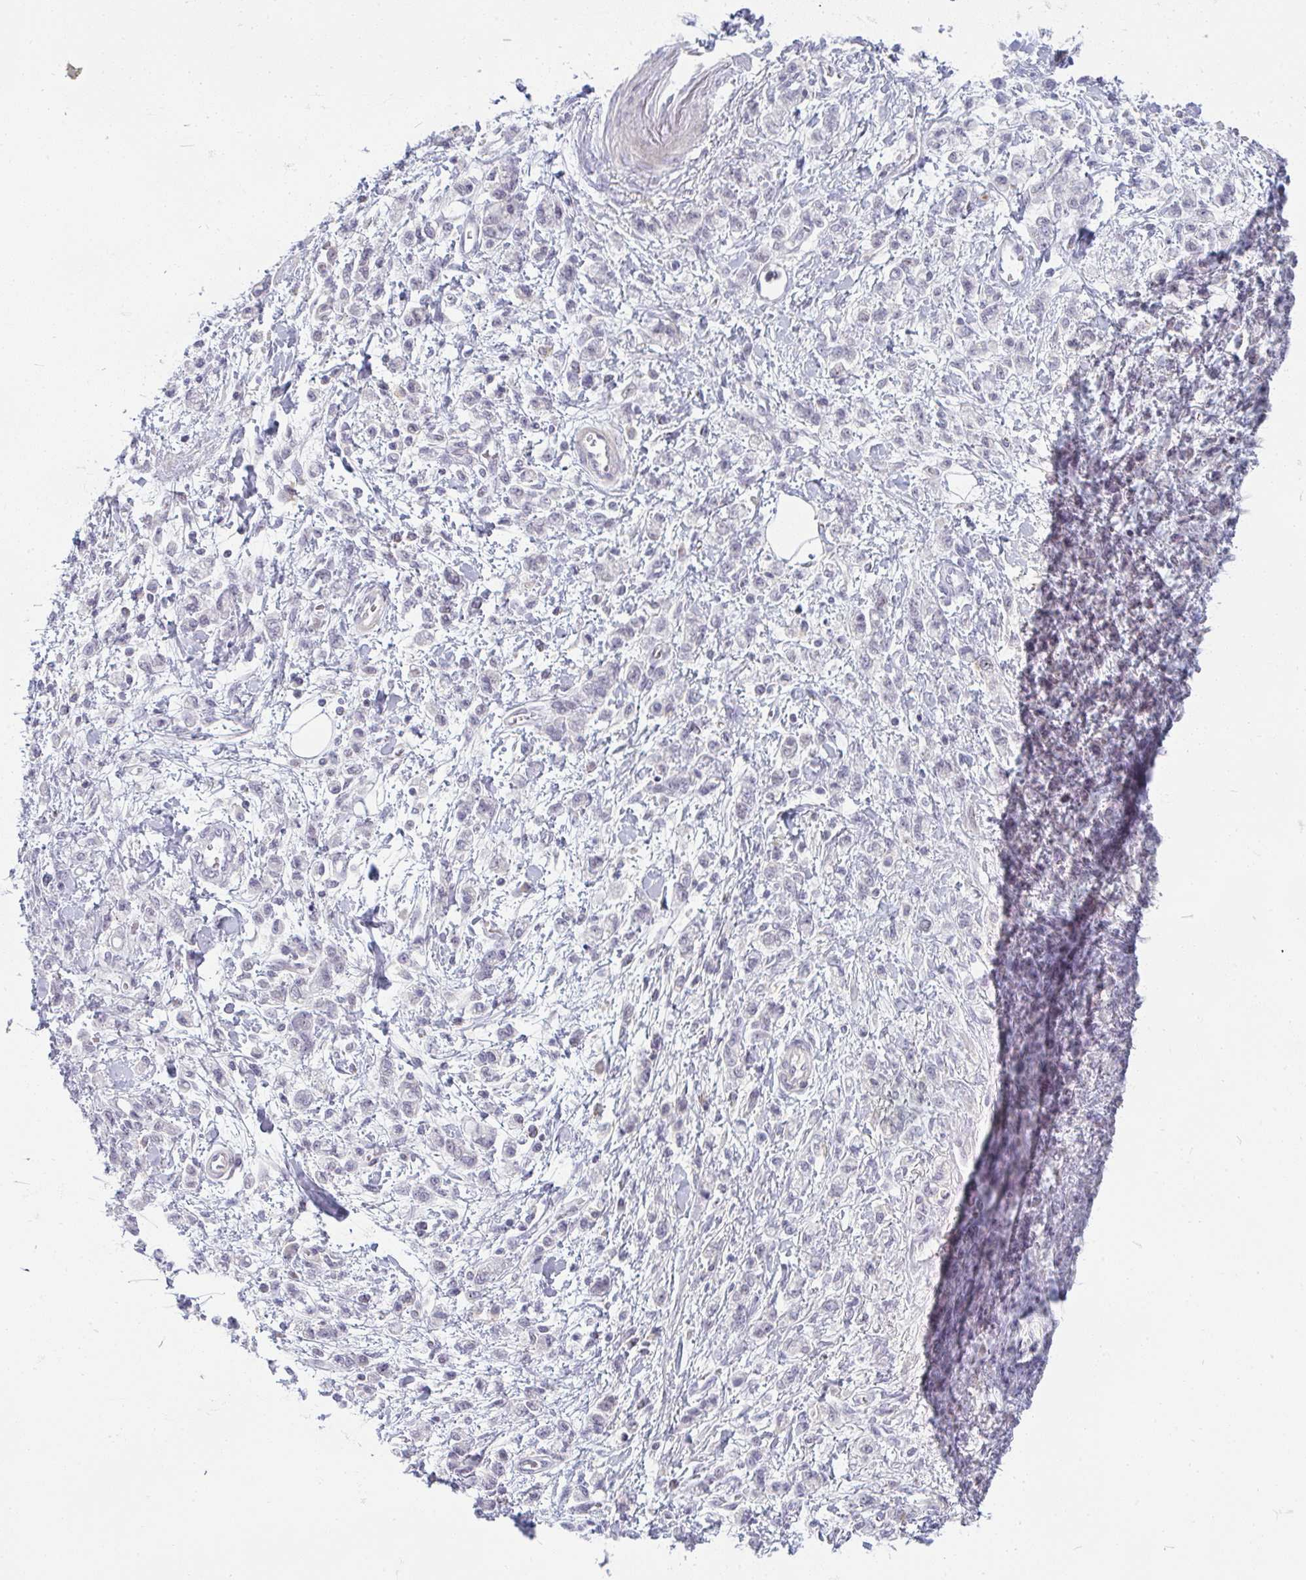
{"staining": {"intensity": "negative", "quantity": "none", "location": "none"}, "tissue": "stomach cancer", "cell_type": "Tumor cells", "image_type": "cancer", "snomed": [{"axis": "morphology", "description": "Adenocarcinoma, NOS"}, {"axis": "topography", "description": "Stomach"}], "caption": "Tumor cells are negative for brown protein staining in stomach cancer (adenocarcinoma). (Stains: DAB immunohistochemistry (IHC) with hematoxylin counter stain, Microscopy: brightfield microscopy at high magnification).", "gene": "PPFIA4", "patient": {"sex": "male", "age": 77}}